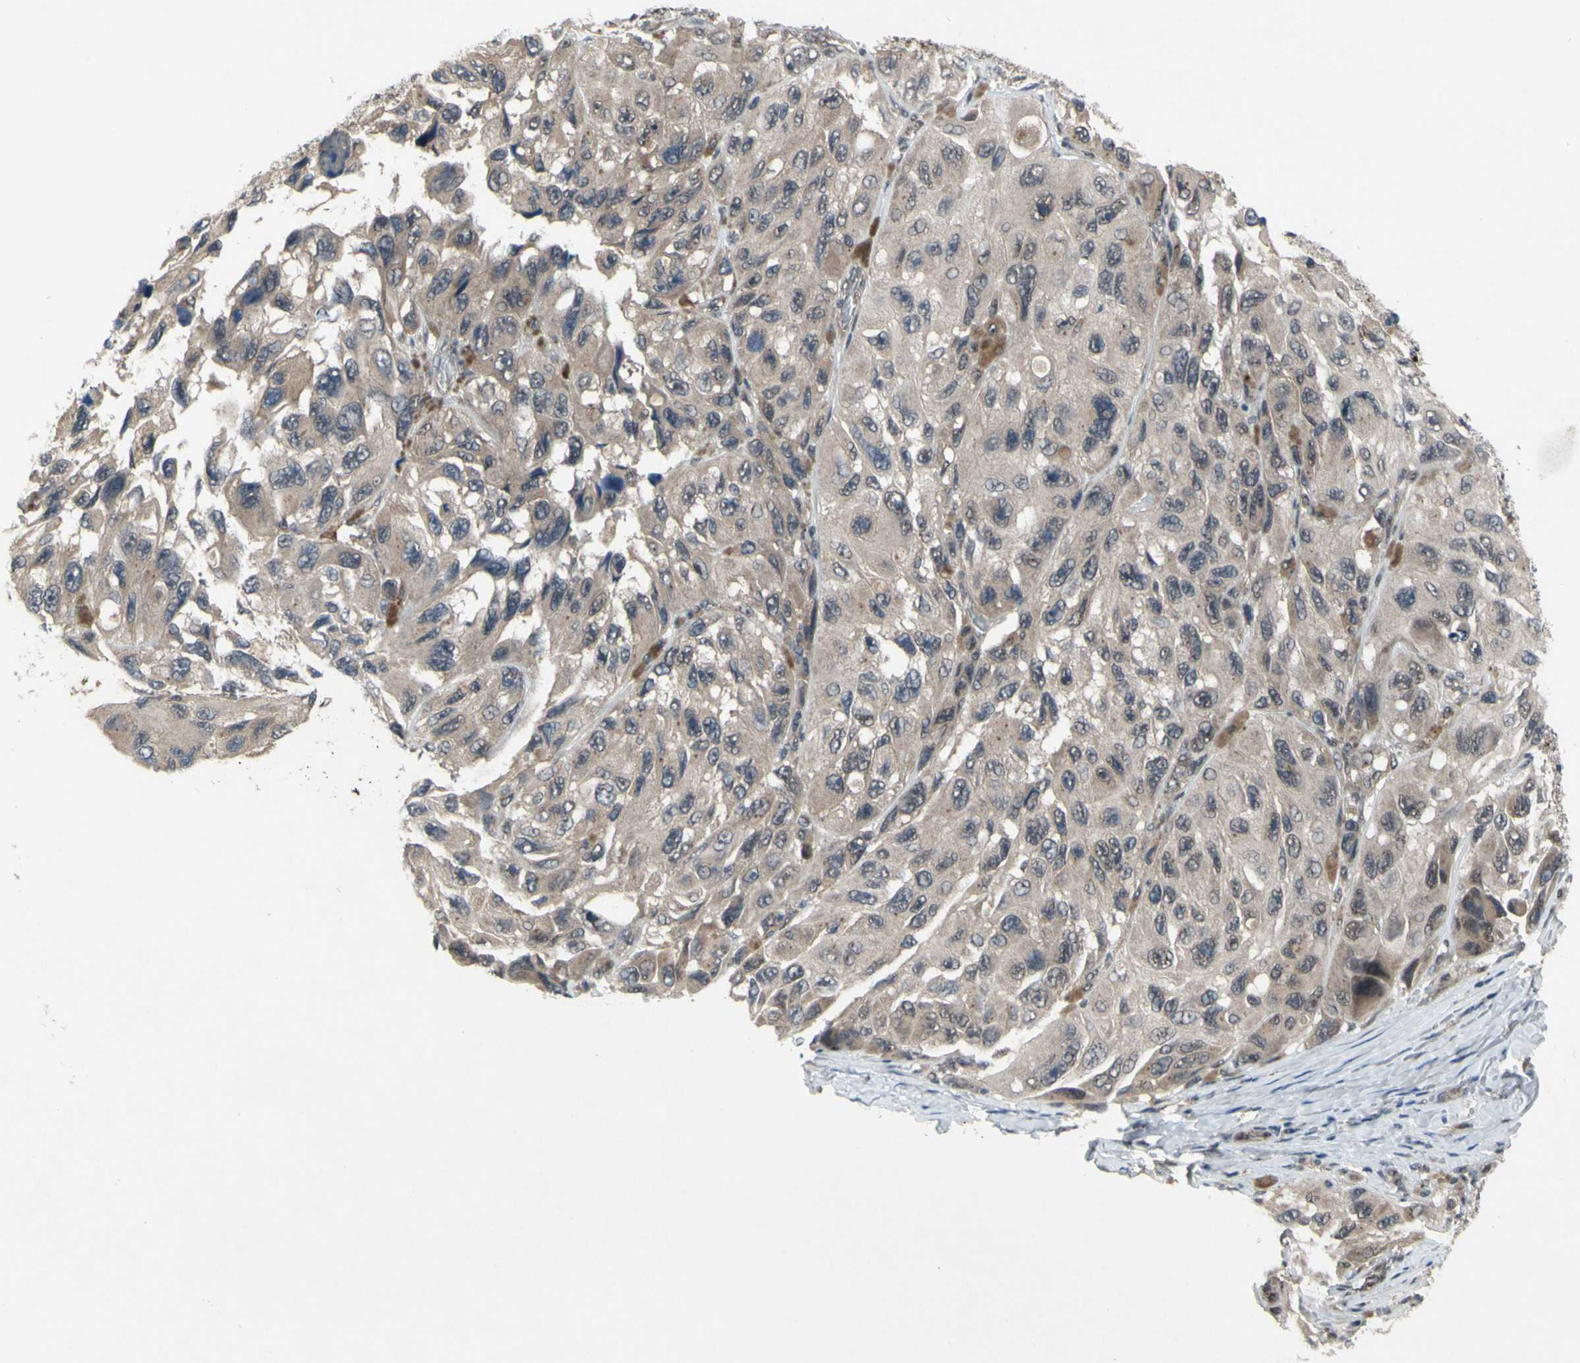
{"staining": {"intensity": "weak", "quantity": ">75%", "location": "cytoplasmic/membranous"}, "tissue": "melanoma", "cell_type": "Tumor cells", "image_type": "cancer", "snomed": [{"axis": "morphology", "description": "Malignant melanoma, NOS"}, {"axis": "topography", "description": "Skin"}], "caption": "IHC of melanoma demonstrates low levels of weak cytoplasmic/membranous expression in approximately >75% of tumor cells.", "gene": "TRDMT1", "patient": {"sex": "female", "age": 73}}